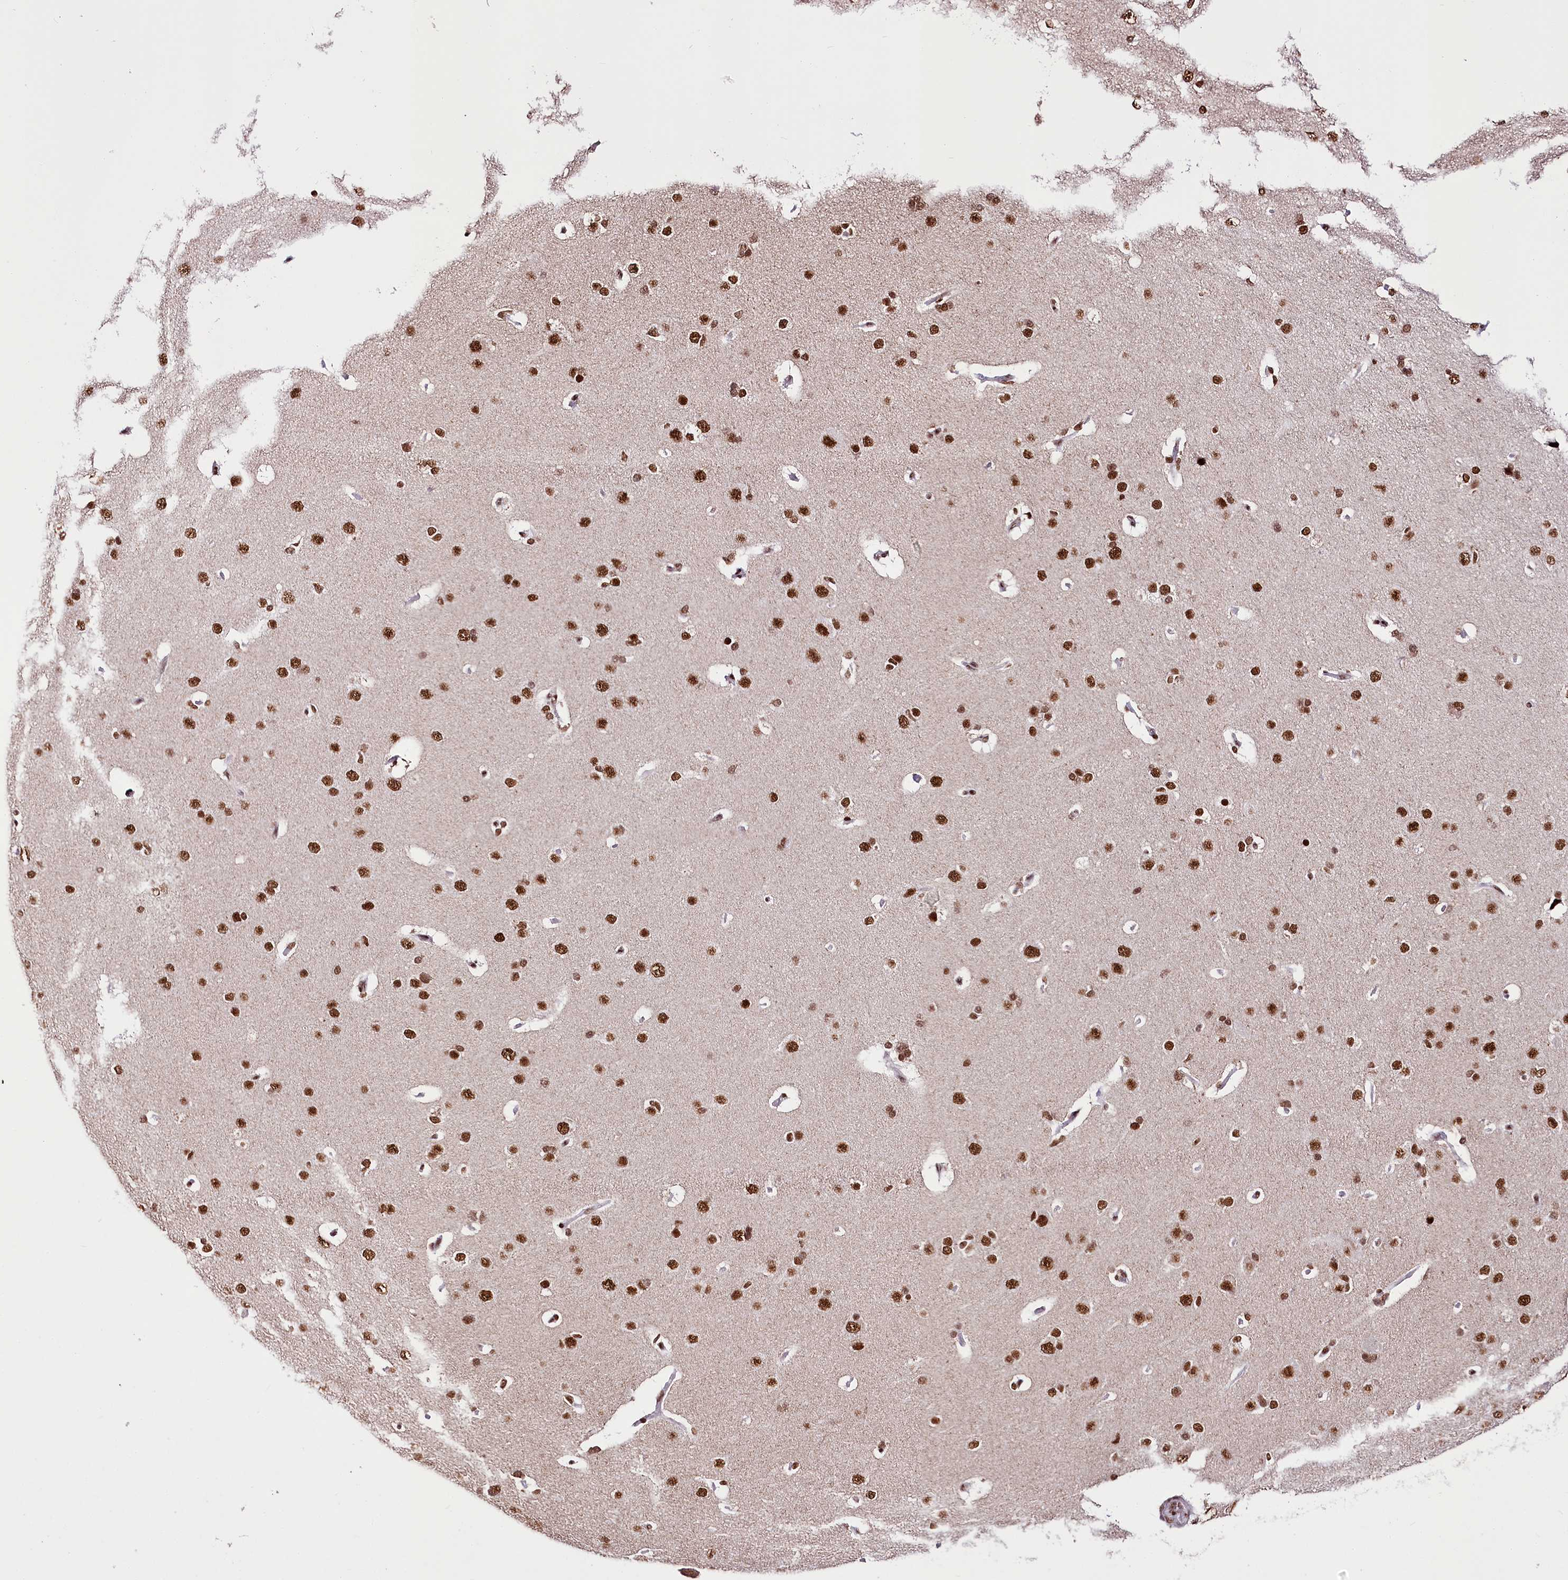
{"staining": {"intensity": "moderate", "quantity": "25%-75%", "location": "nuclear"}, "tissue": "cerebral cortex", "cell_type": "Endothelial cells", "image_type": "normal", "snomed": [{"axis": "morphology", "description": "Normal tissue, NOS"}, {"axis": "topography", "description": "Cerebral cortex"}], "caption": "Moderate nuclear positivity for a protein is appreciated in about 25%-75% of endothelial cells of unremarkable cerebral cortex using IHC.", "gene": "SMARCE1", "patient": {"sex": "male", "age": 62}}